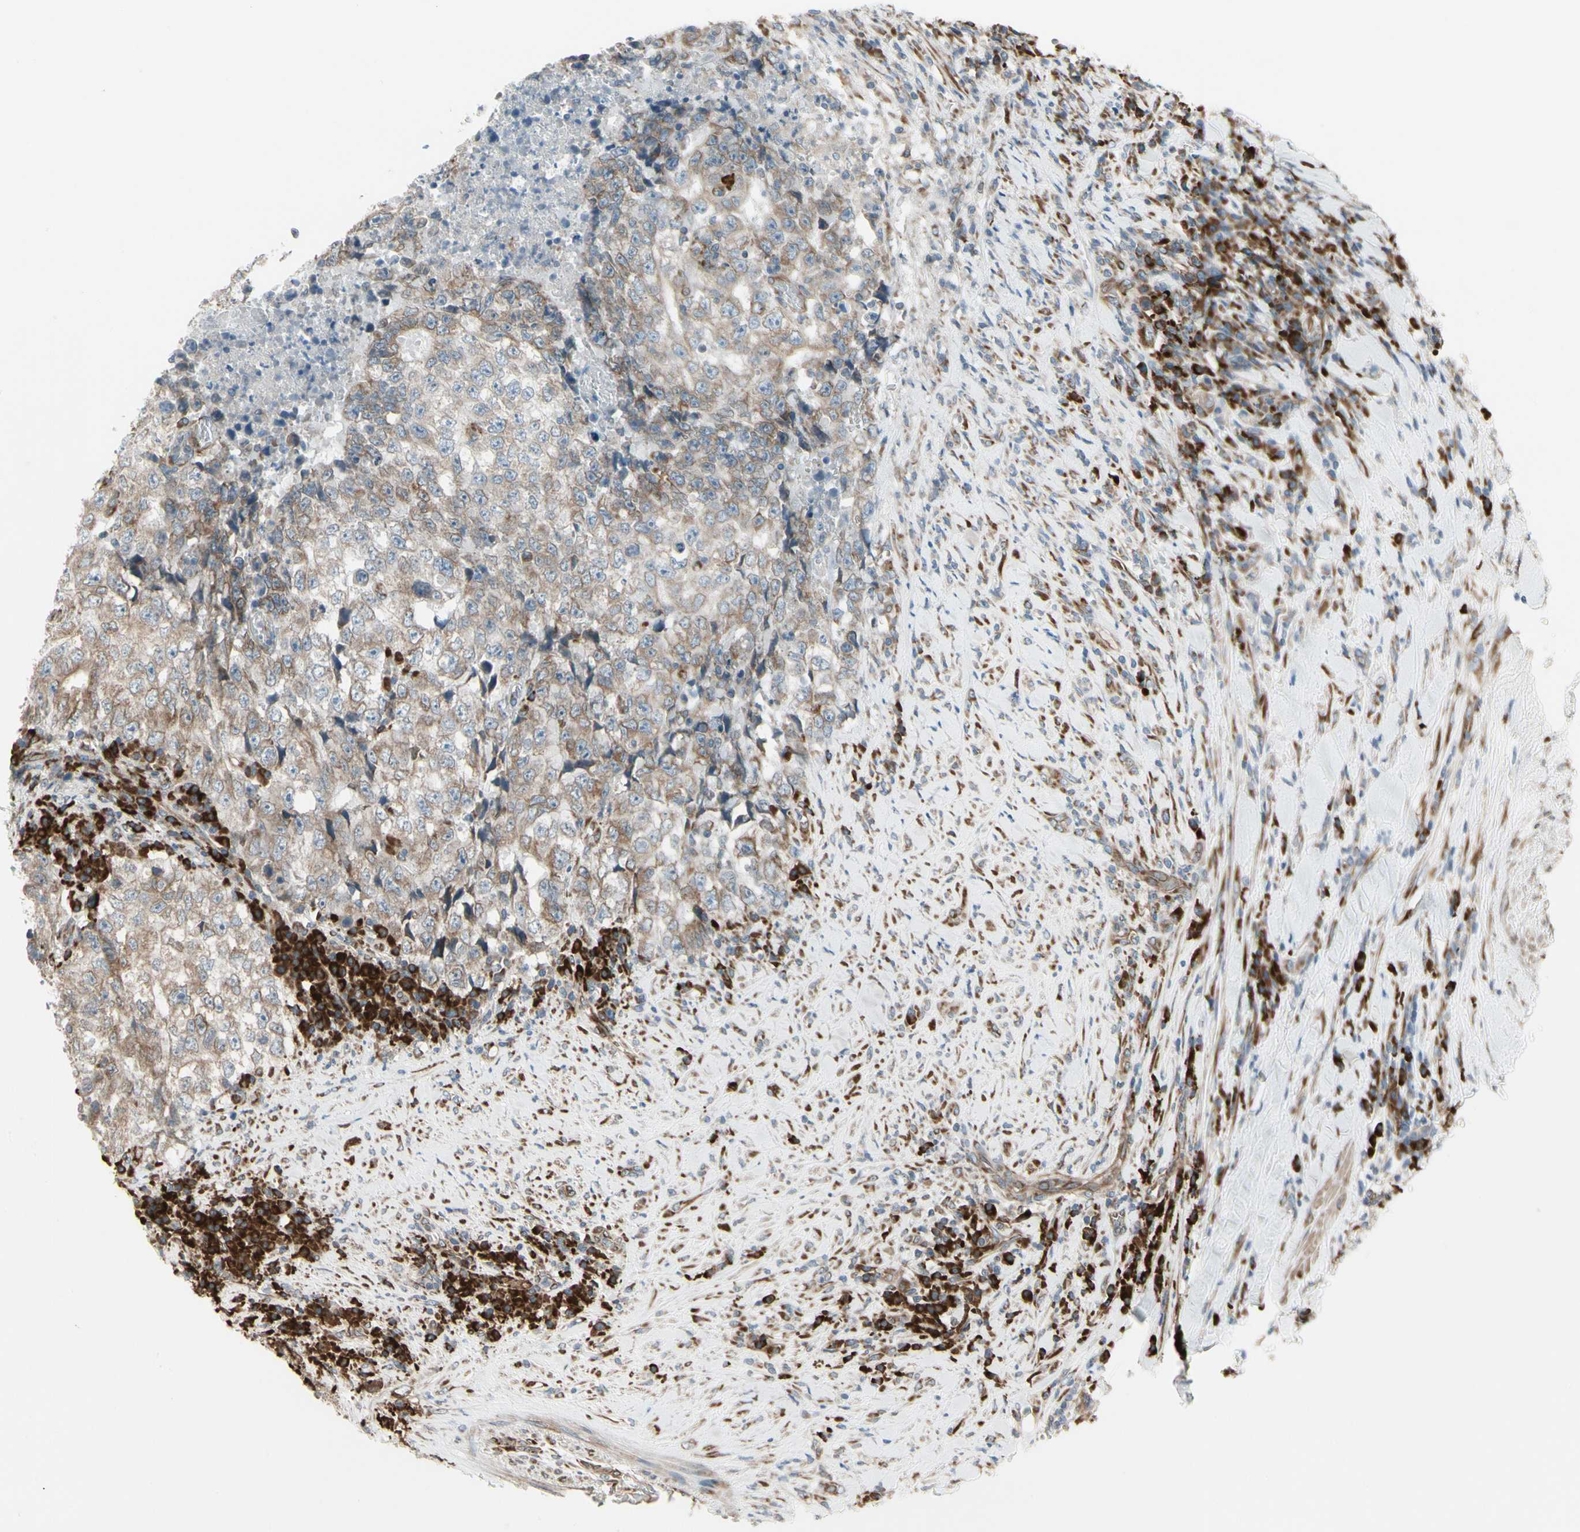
{"staining": {"intensity": "weak", "quantity": ">75%", "location": "cytoplasmic/membranous"}, "tissue": "testis cancer", "cell_type": "Tumor cells", "image_type": "cancer", "snomed": [{"axis": "morphology", "description": "Necrosis, NOS"}, {"axis": "morphology", "description": "Carcinoma, Embryonal, NOS"}, {"axis": "topography", "description": "Testis"}], "caption": "Immunohistochemical staining of human testis cancer demonstrates weak cytoplasmic/membranous protein positivity in approximately >75% of tumor cells.", "gene": "FNDC3A", "patient": {"sex": "male", "age": 19}}